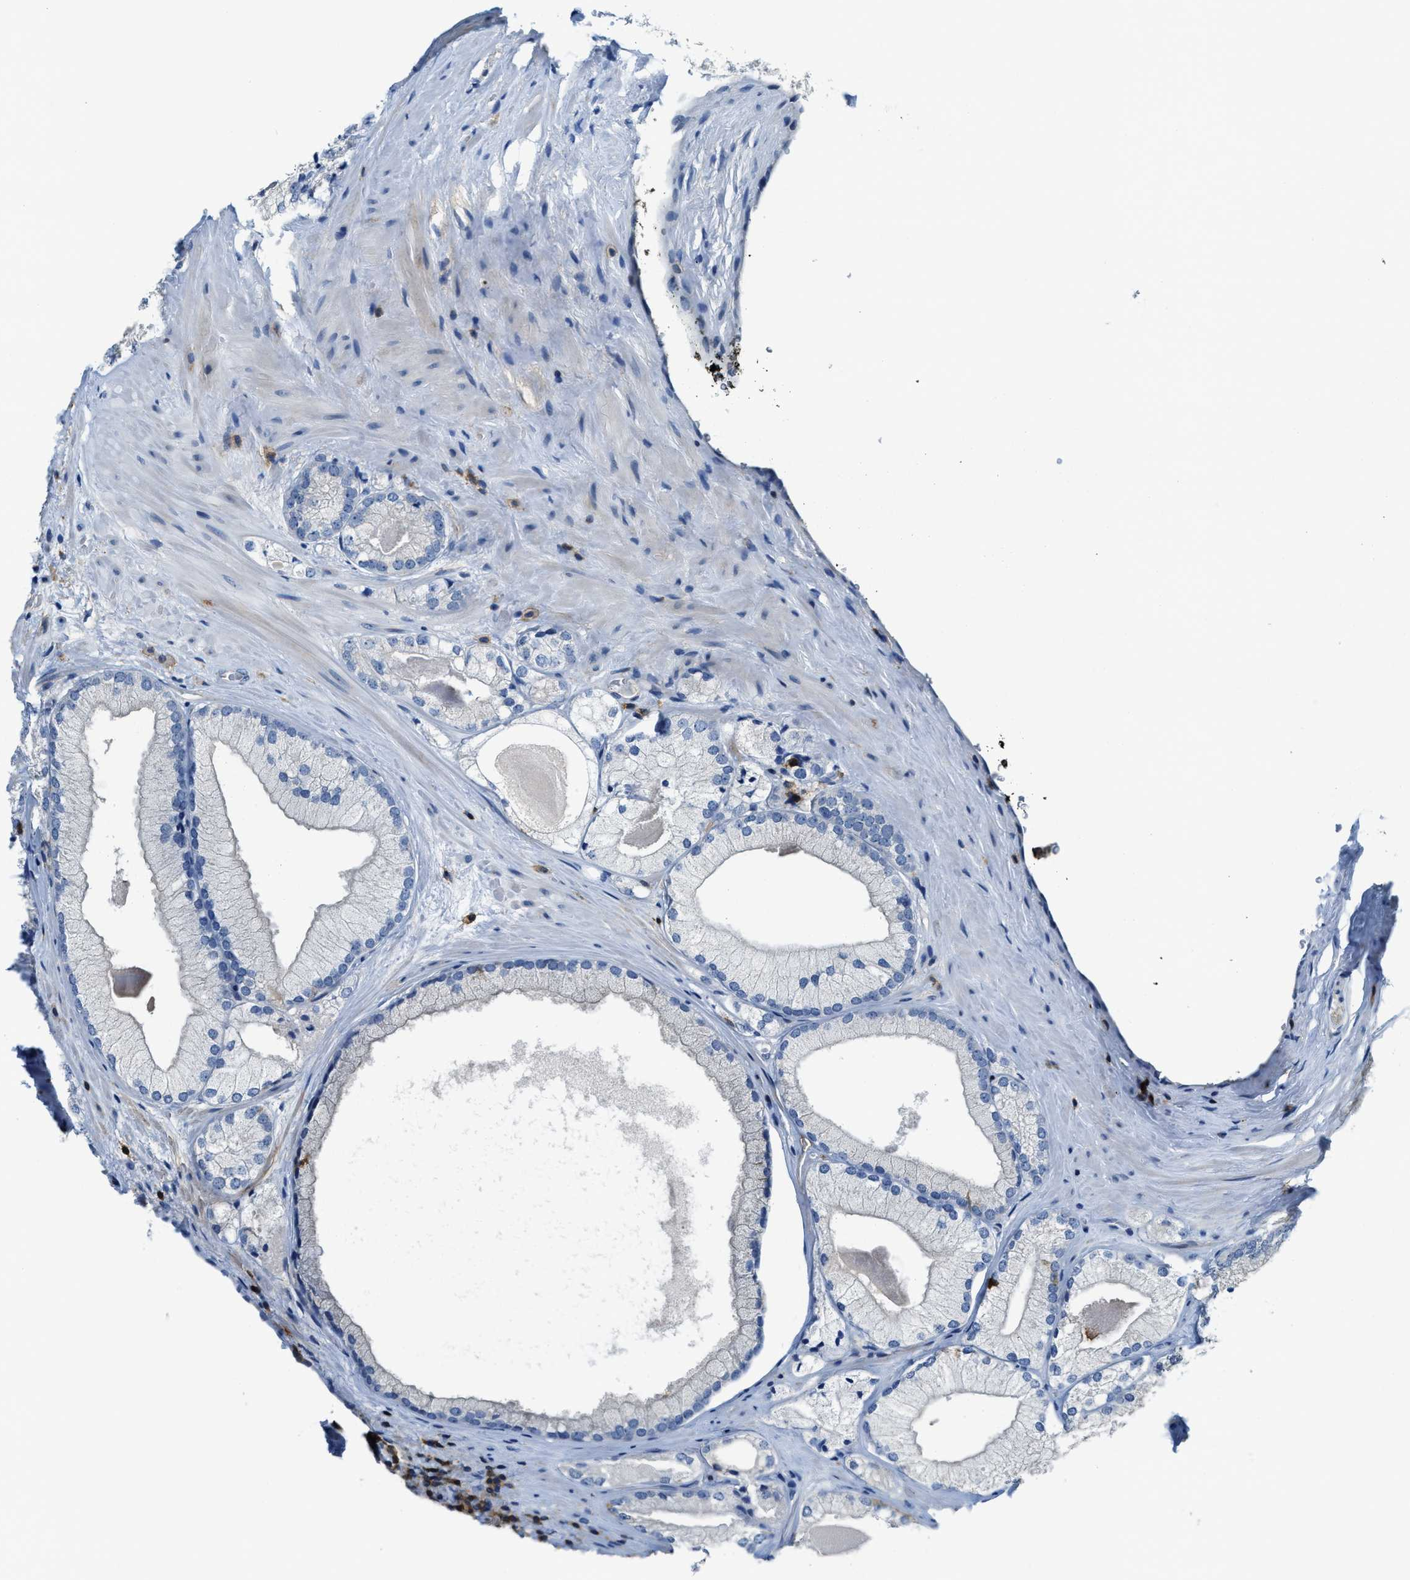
{"staining": {"intensity": "negative", "quantity": "none", "location": "none"}, "tissue": "prostate cancer", "cell_type": "Tumor cells", "image_type": "cancer", "snomed": [{"axis": "morphology", "description": "Adenocarcinoma, Low grade"}, {"axis": "topography", "description": "Prostate"}], "caption": "The IHC image has no significant staining in tumor cells of prostate low-grade adenocarcinoma tissue.", "gene": "MYO1G", "patient": {"sex": "male", "age": 65}}